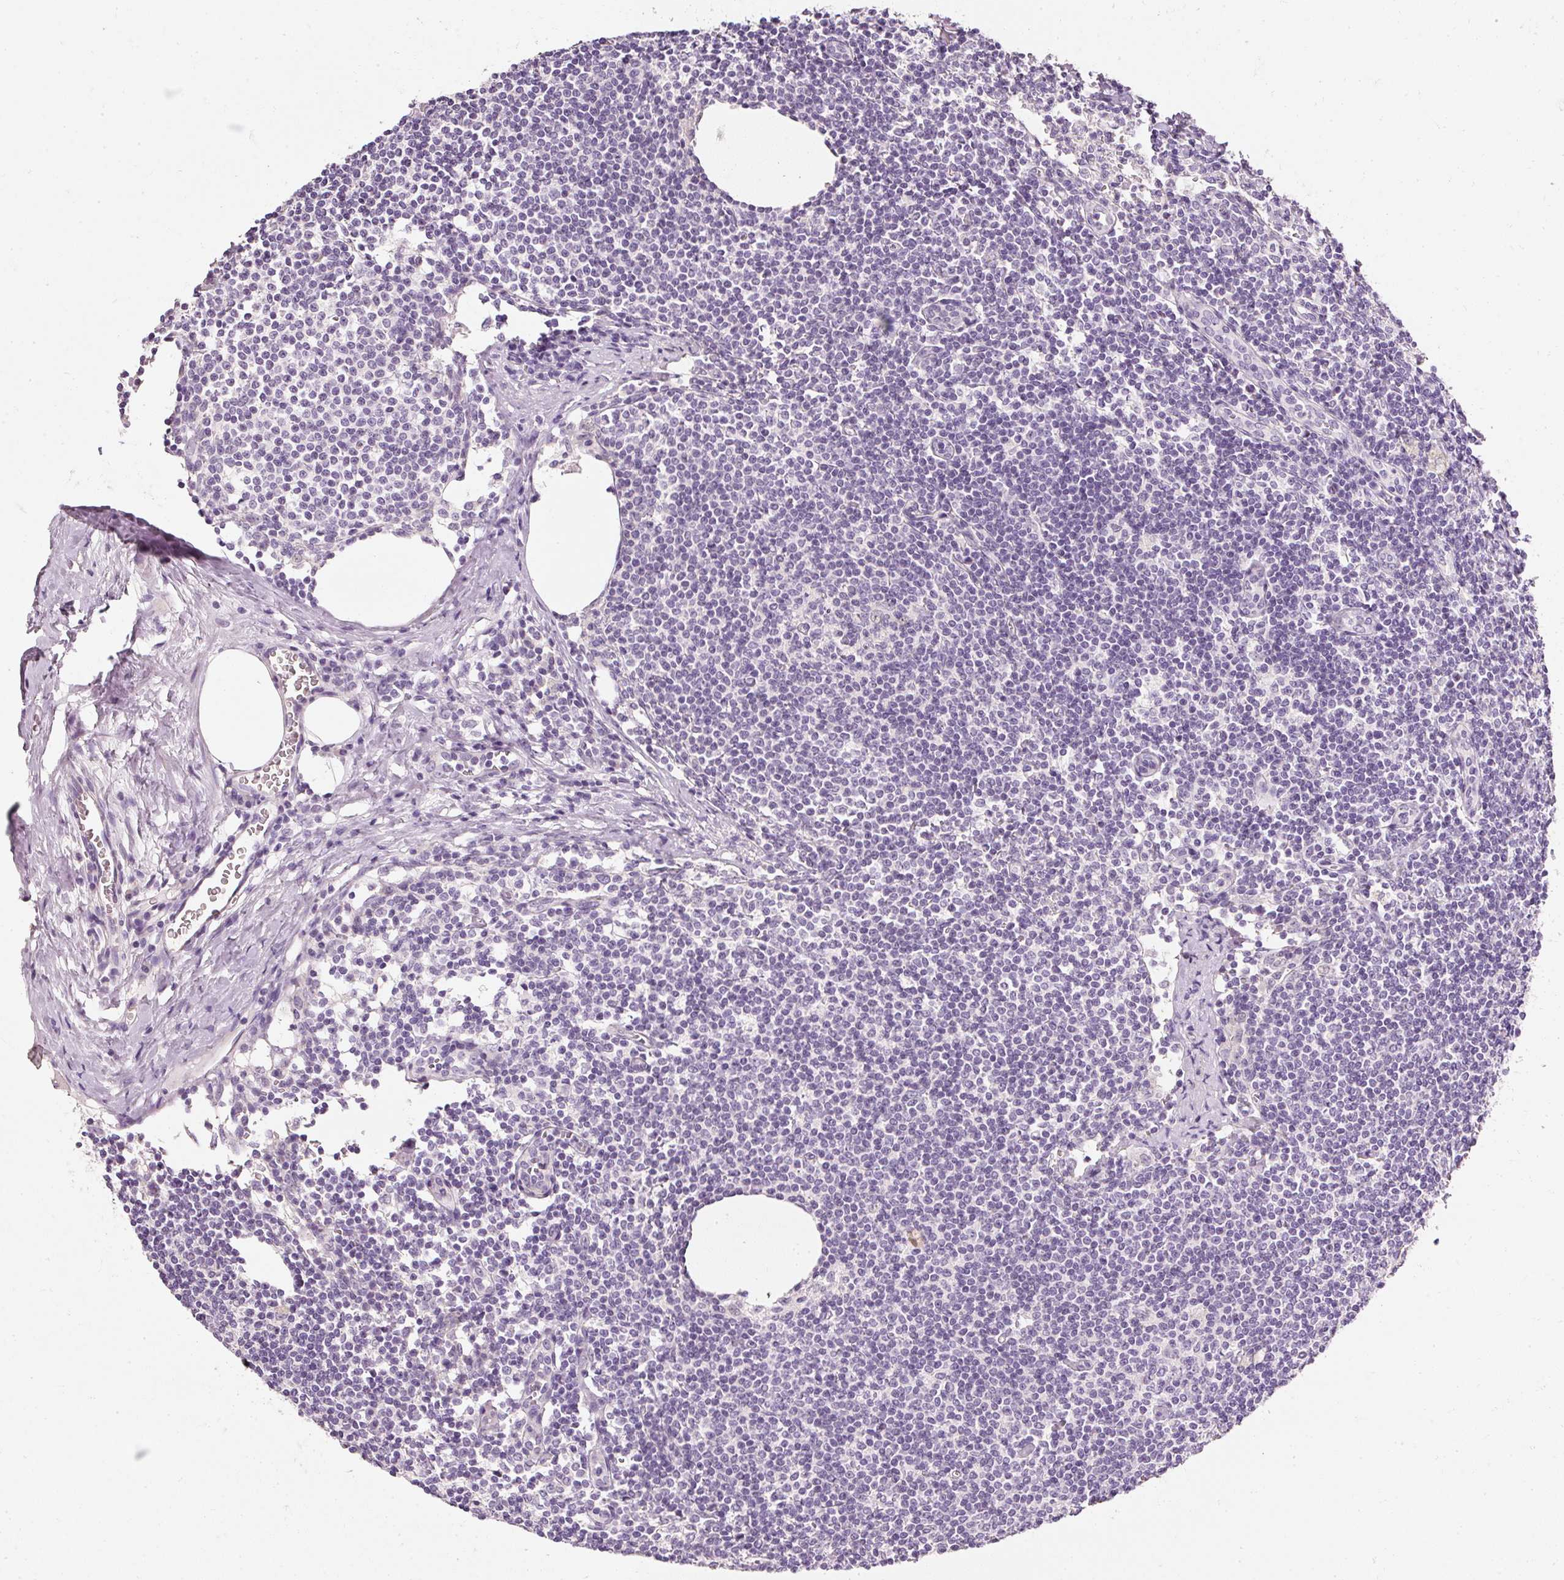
{"staining": {"intensity": "negative", "quantity": "none", "location": "none"}, "tissue": "lymph node", "cell_type": "Germinal center cells", "image_type": "normal", "snomed": [{"axis": "morphology", "description": "Normal tissue, NOS"}, {"axis": "topography", "description": "Lymph node"}], "caption": "Immunohistochemical staining of normal human lymph node demonstrates no significant positivity in germinal center cells.", "gene": "ELAVL3", "patient": {"sex": "female", "age": 59}}